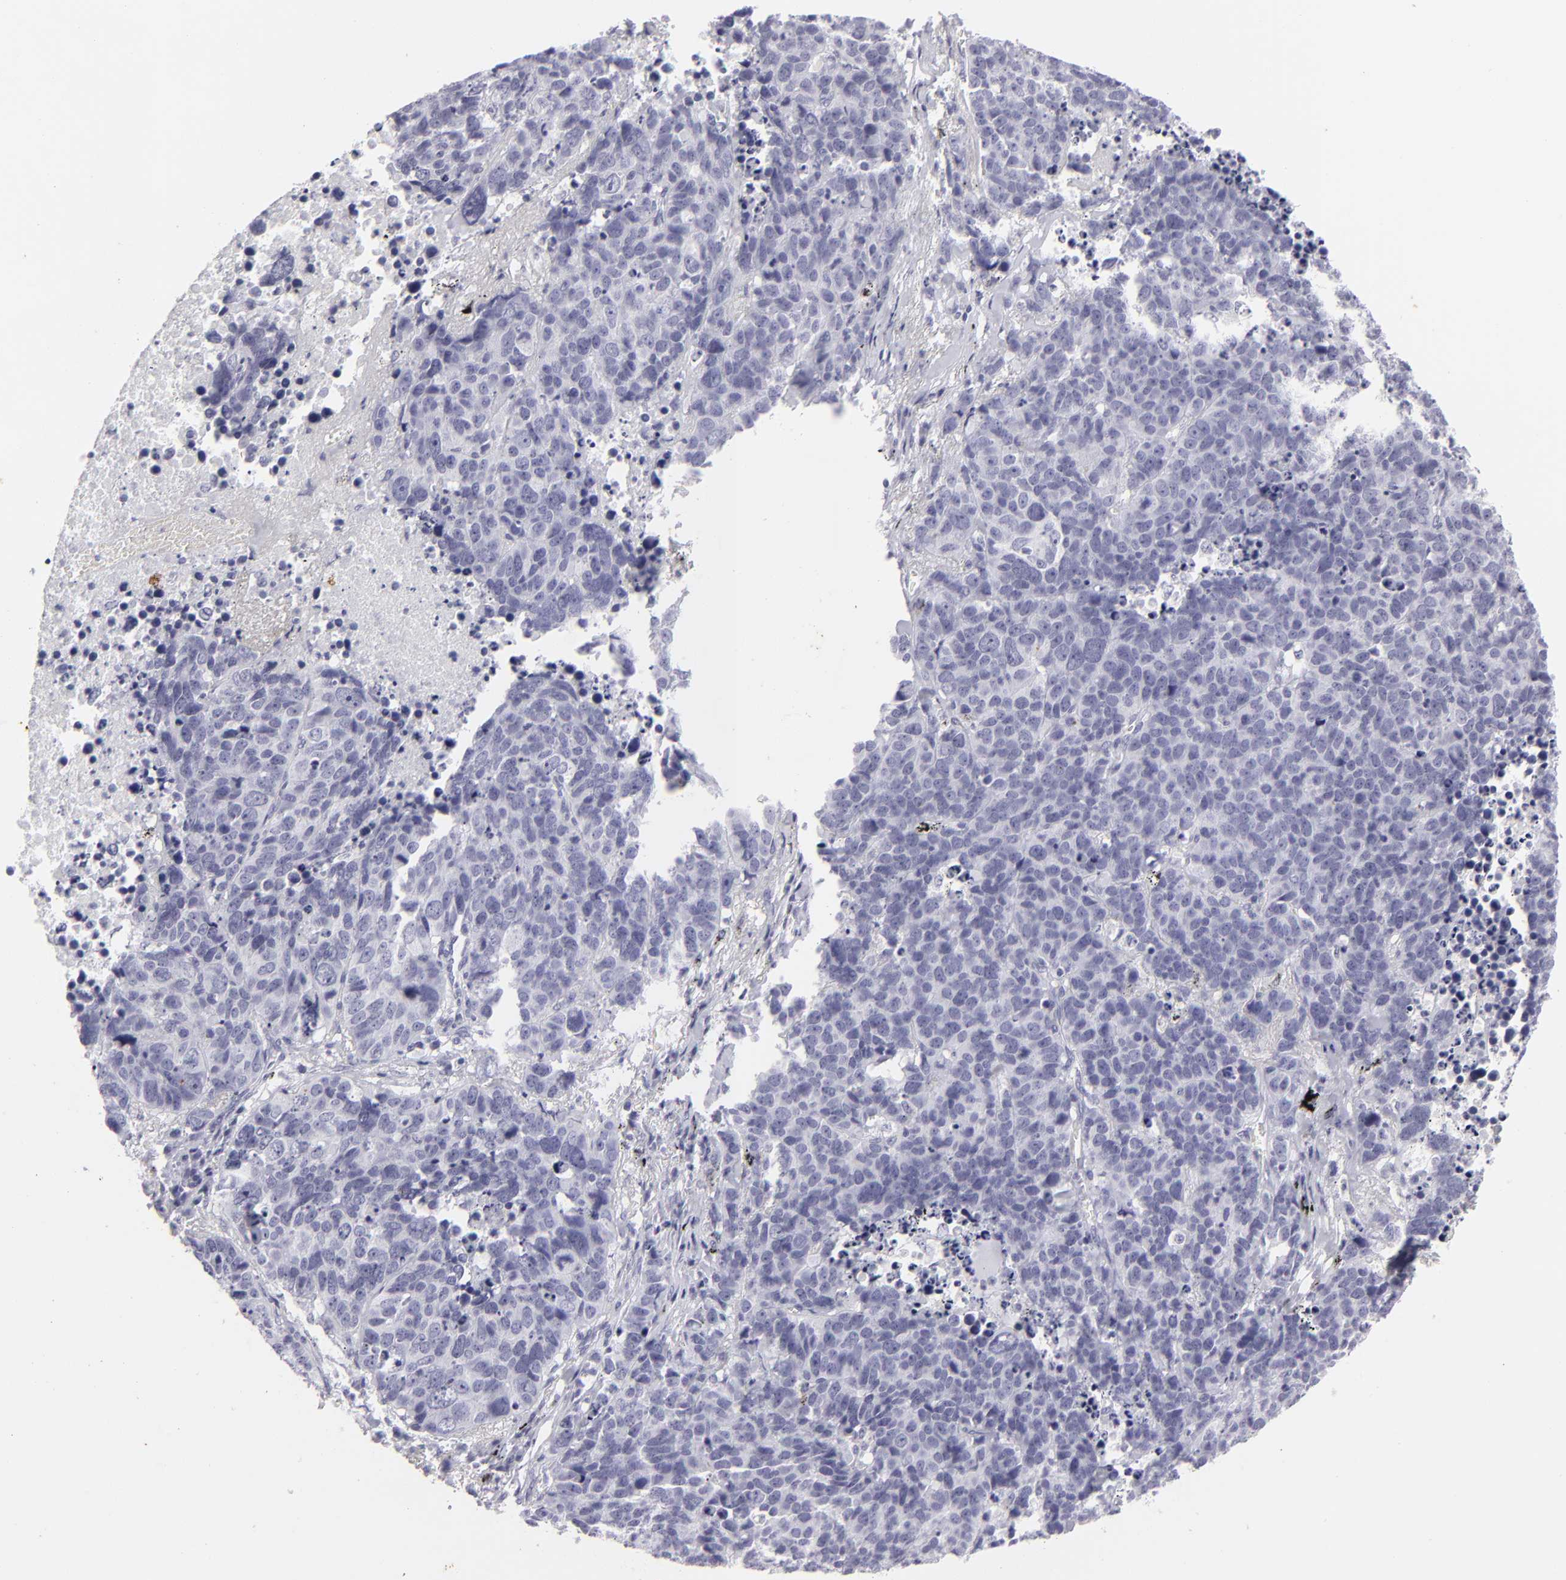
{"staining": {"intensity": "negative", "quantity": "none", "location": "none"}, "tissue": "lung cancer", "cell_type": "Tumor cells", "image_type": "cancer", "snomed": [{"axis": "morphology", "description": "Carcinoid, malignant, NOS"}, {"axis": "topography", "description": "Lung"}], "caption": "This photomicrograph is of carcinoid (malignant) (lung) stained with immunohistochemistry (IHC) to label a protein in brown with the nuclei are counter-stained blue. There is no staining in tumor cells.", "gene": "KRT1", "patient": {"sex": "male", "age": 60}}